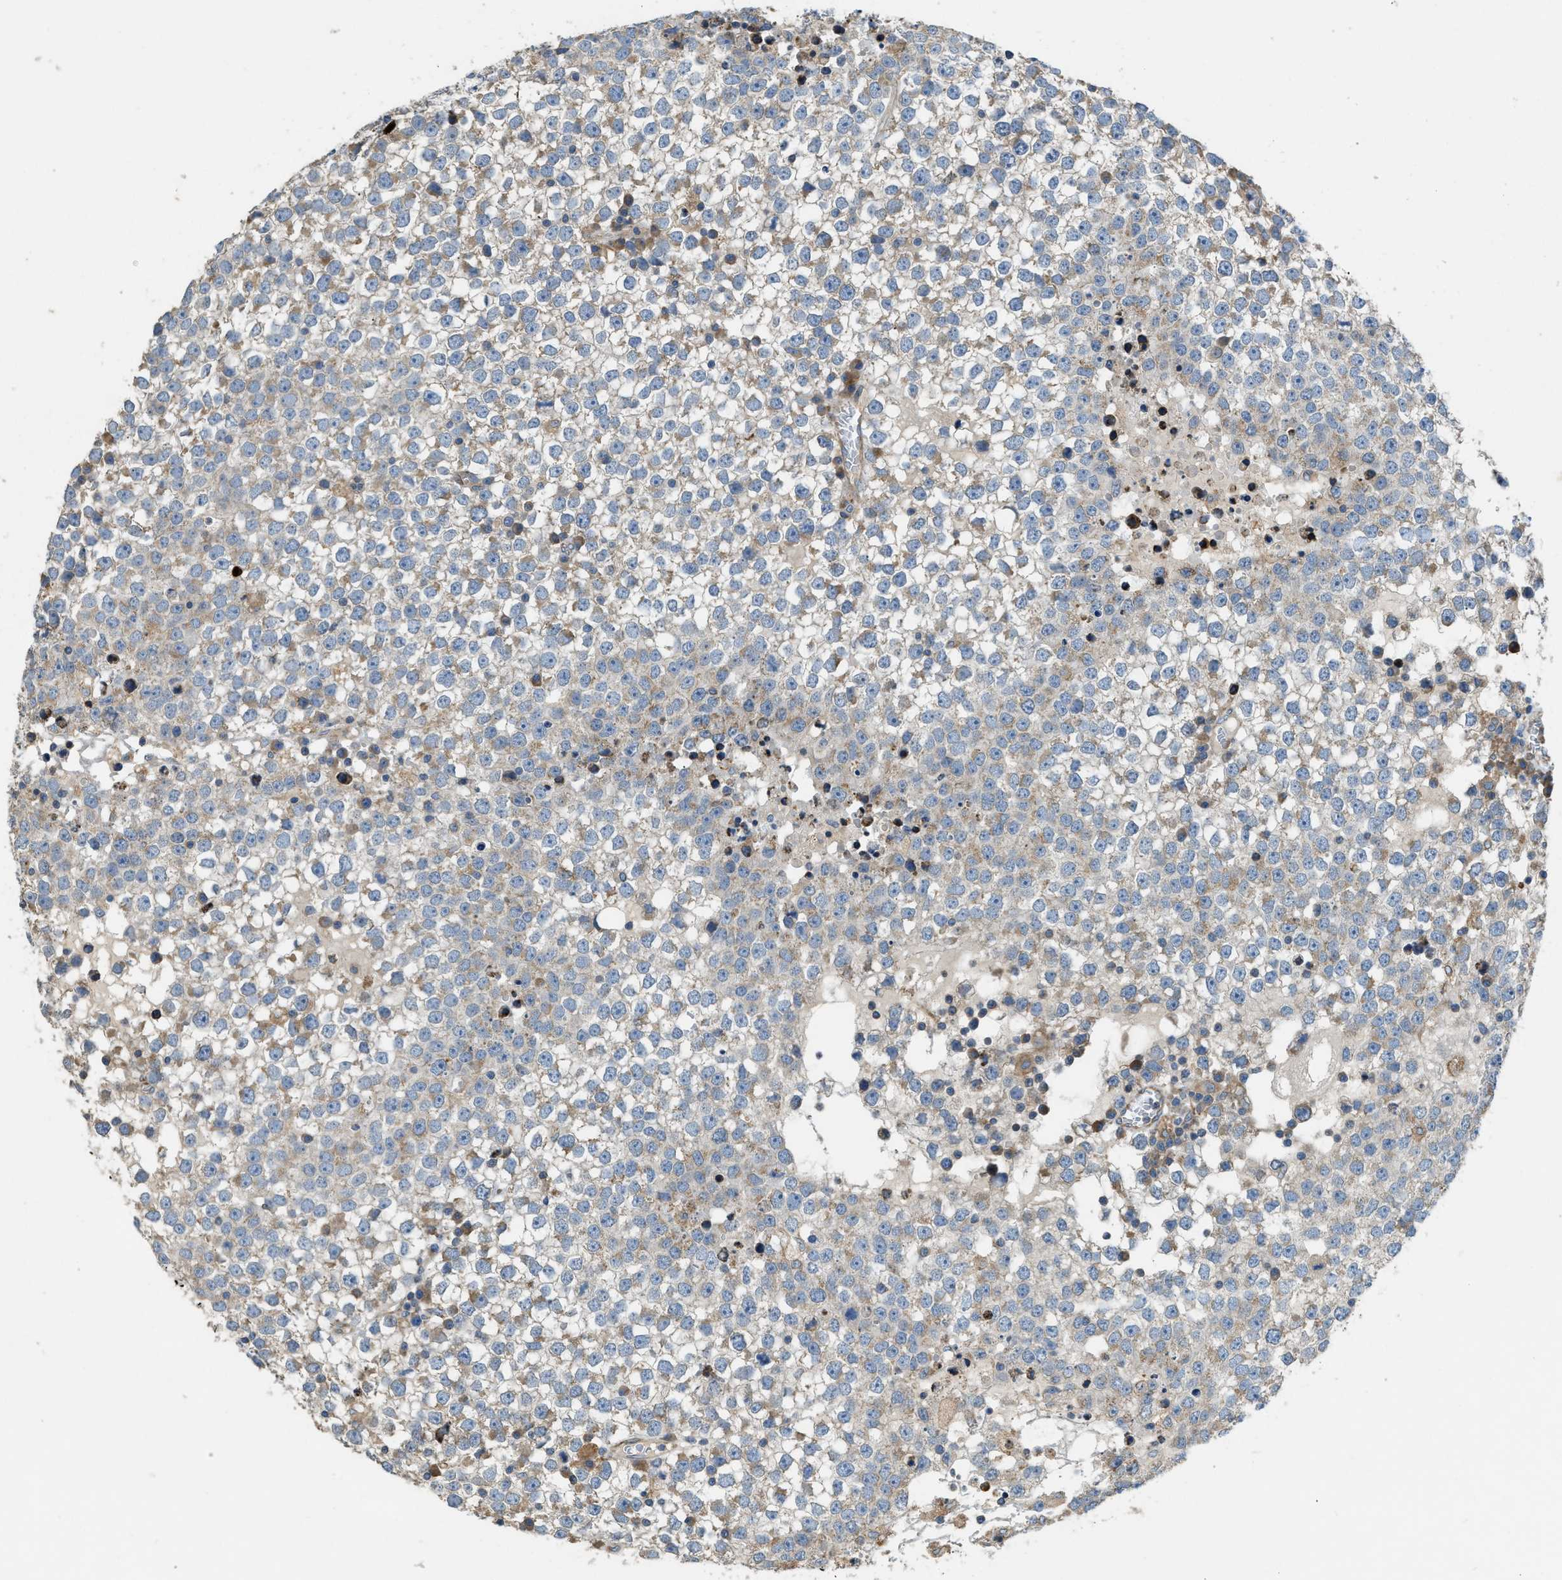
{"staining": {"intensity": "weak", "quantity": ">75%", "location": "cytoplasmic/membranous"}, "tissue": "testis cancer", "cell_type": "Tumor cells", "image_type": "cancer", "snomed": [{"axis": "morphology", "description": "Seminoma, NOS"}, {"axis": "topography", "description": "Testis"}], "caption": "Human testis cancer stained with a brown dye shows weak cytoplasmic/membranous positive expression in about >75% of tumor cells.", "gene": "TMEM68", "patient": {"sex": "male", "age": 65}}